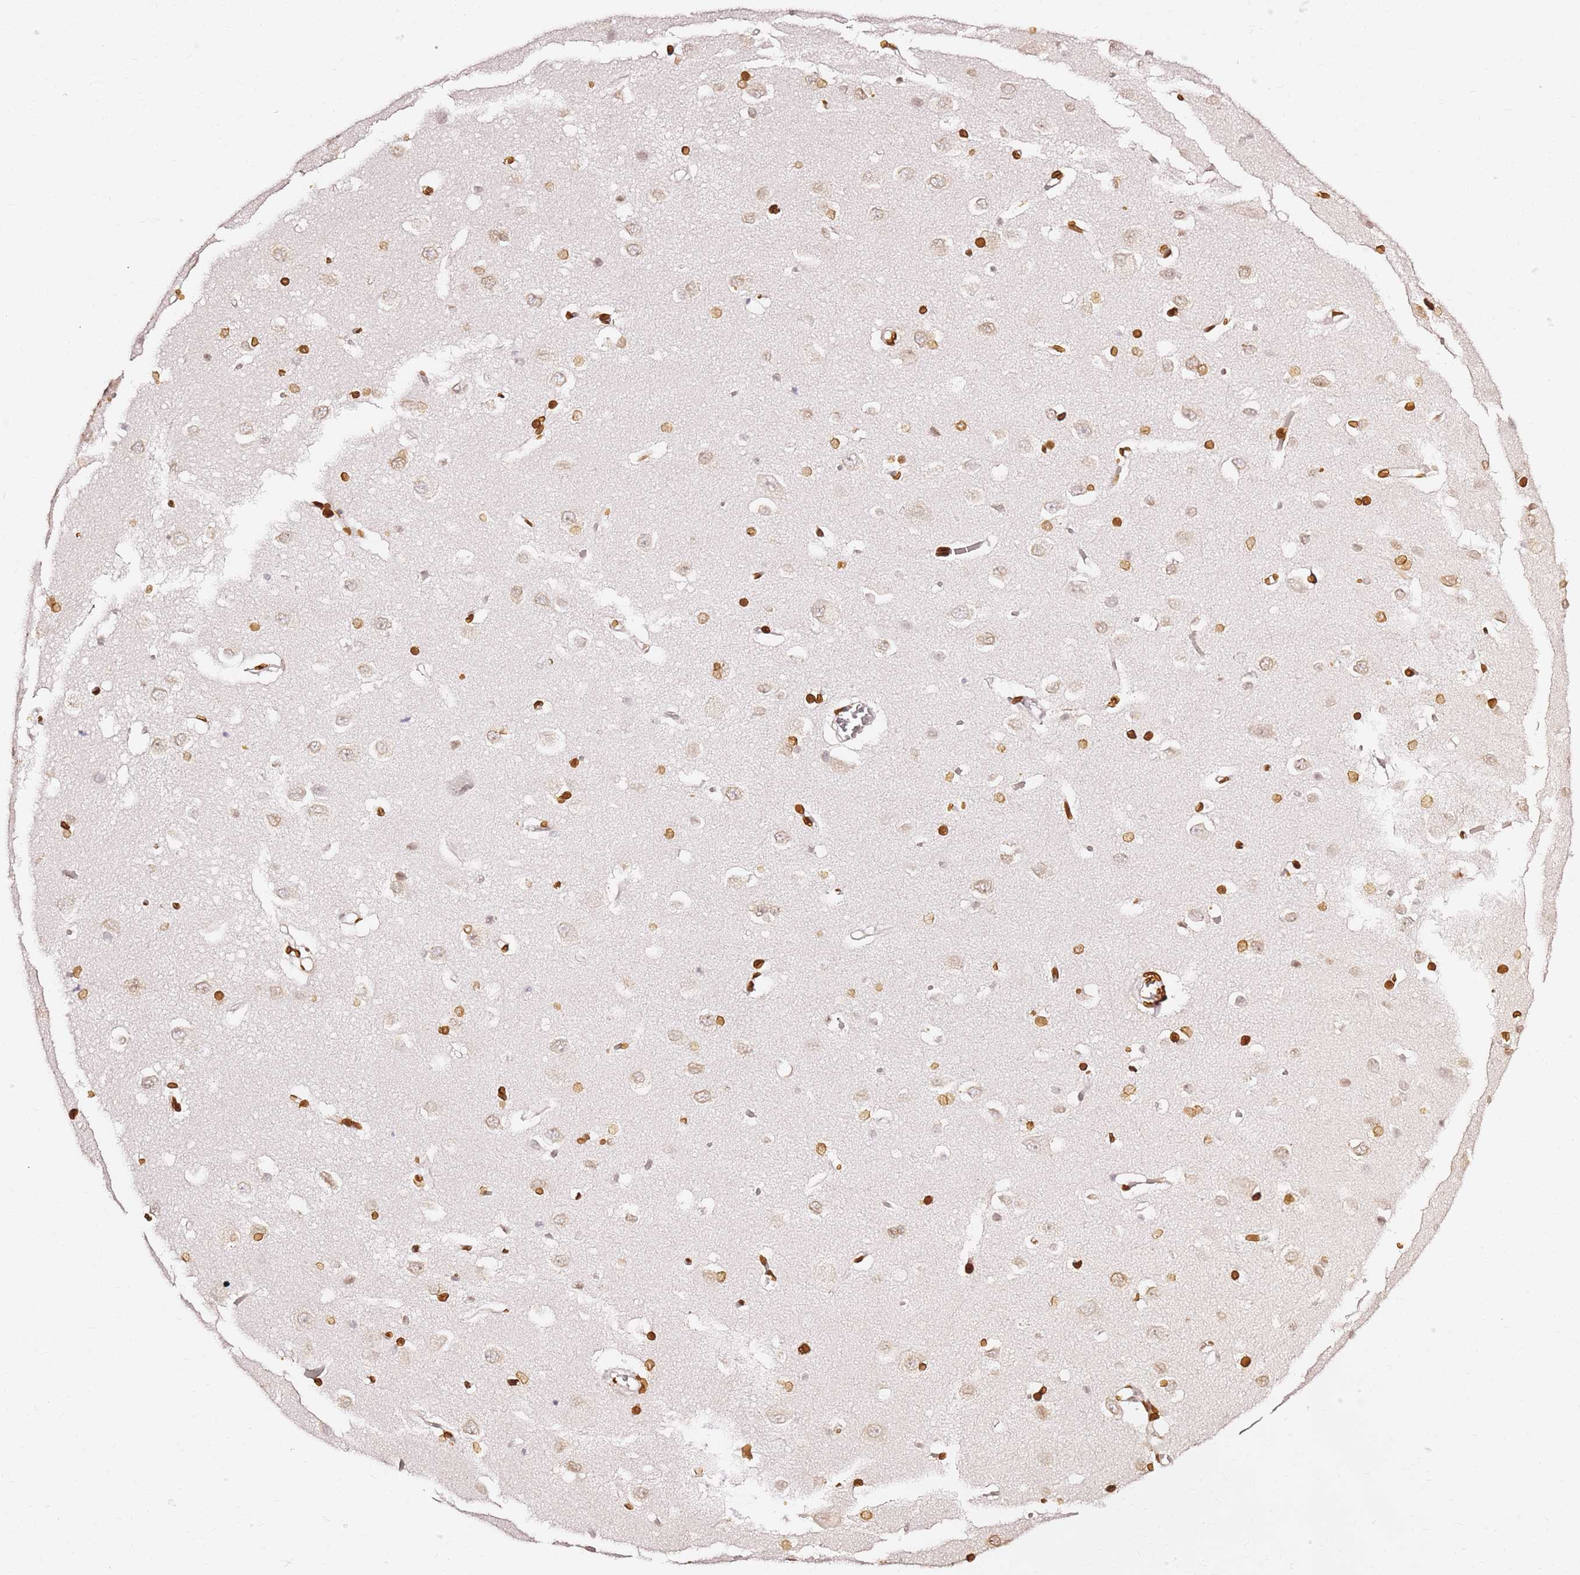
{"staining": {"intensity": "strong", "quantity": ">75%", "location": "cytoplasmic/membranous,nuclear"}, "tissue": "cerebral cortex", "cell_type": "Endothelial cells", "image_type": "normal", "snomed": [{"axis": "morphology", "description": "Normal tissue, NOS"}, {"axis": "topography", "description": "Cerebral cortex"}], "caption": "Immunohistochemical staining of unremarkable cerebral cortex demonstrates high levels of strong cytoplasmic/membranous,nuclear expression in approximately >75% of endothelial cells.", "gene": "C6orf141", "patient": {"sex": "female", "age": 64}}